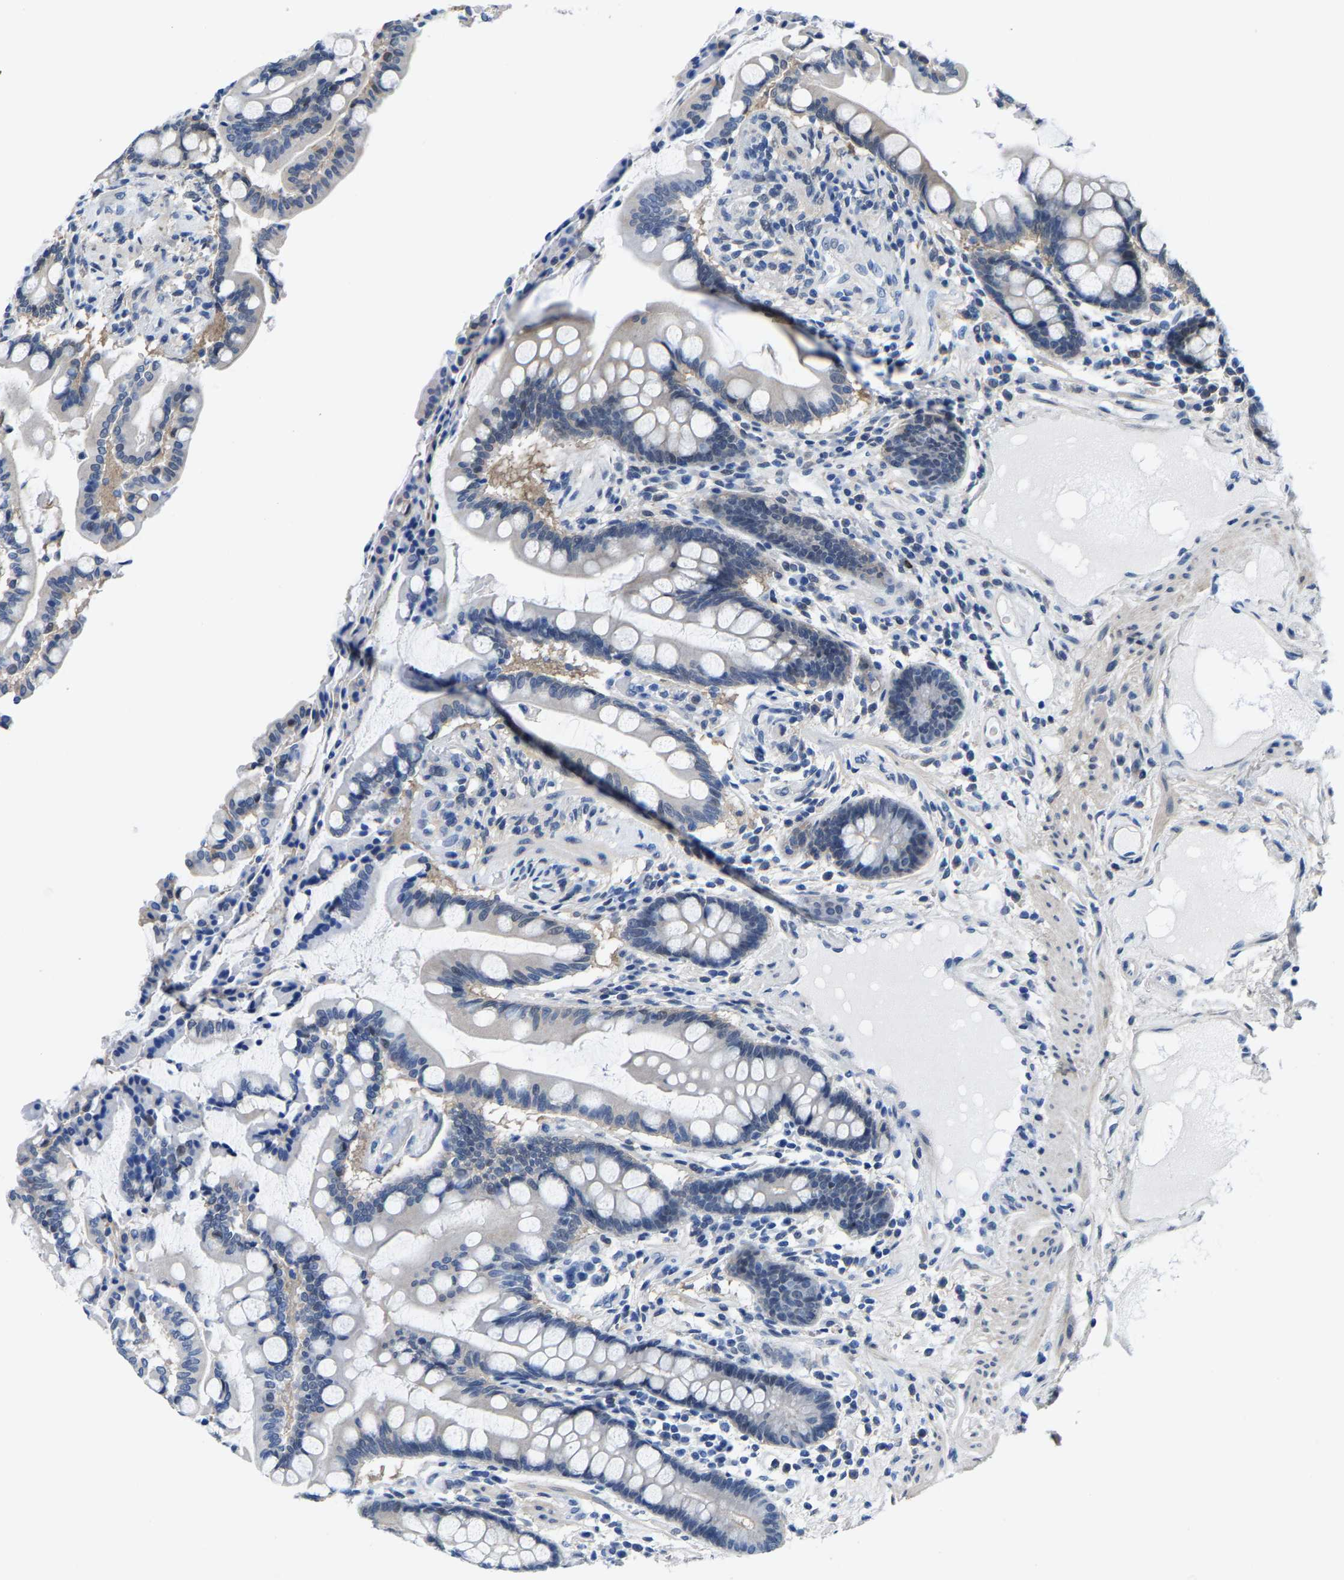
{"staining": {"intensity": "negative", "quantity": "none", "location": "none"}, "tissue": "colon", "cell_type": "Endothelial cells", "image_type": "normal", "snomed": [{"axis": "morphology", "description": "Normal tissue, NOS"}, {"axis": "topography", "description": "Colon"}], "caption": "High magnification brightfield microscopy of normal colon stained with DAB (3,3'-diaminobenzidine) (brown) and counterstained with hematoxylin (blue): endothelial cells show no significant positivity. (Immunohistochemistry (ihc), brightfield microscopy, high magnification).", "gene": "SSH3", "patient": {"sex": "male", "age": 73}}